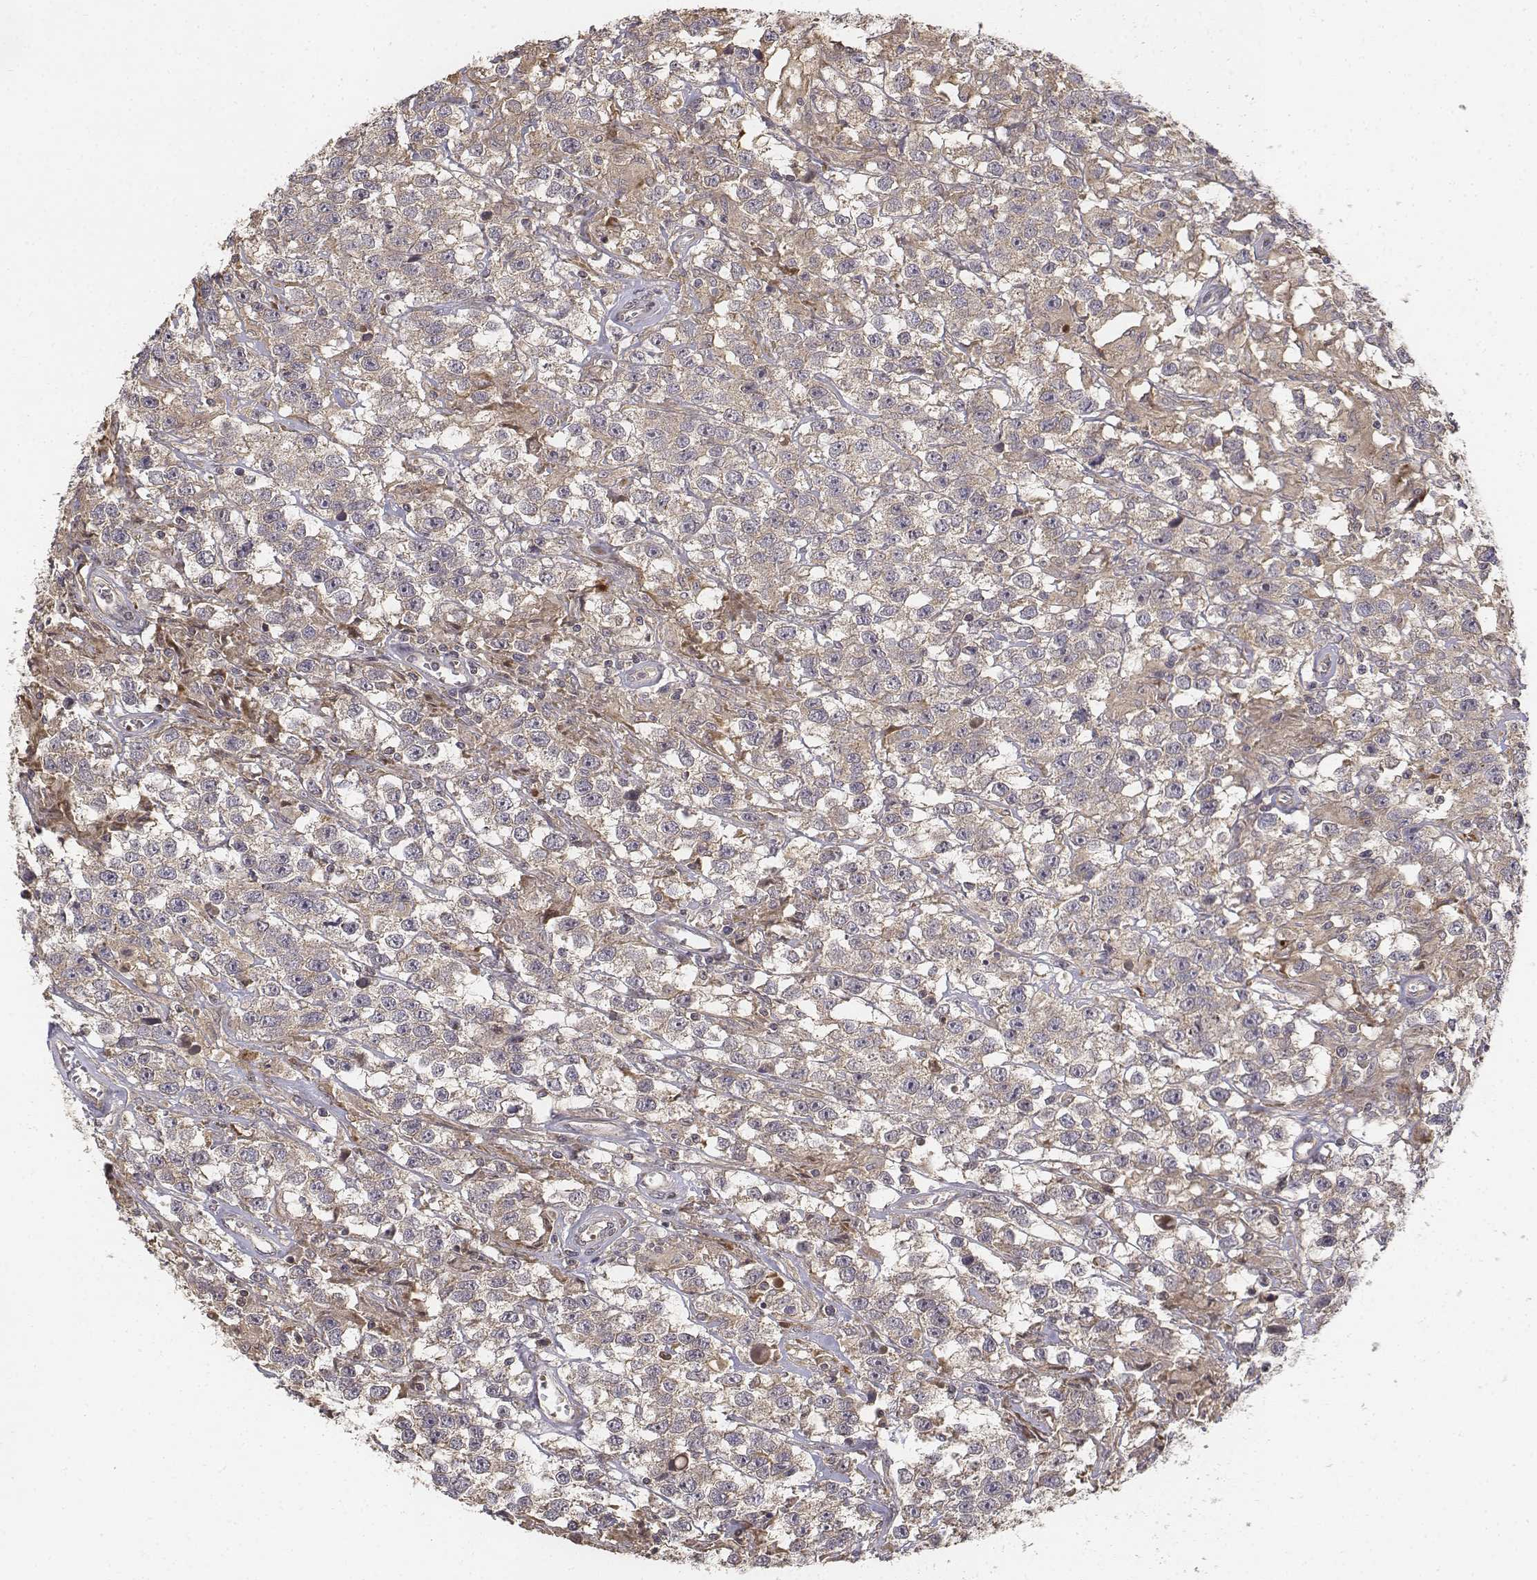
{"staining": {"intensity": "weak", "quantity": ">75%", "location": "cytoplasmic/membranous"}, "tissue": "testis cancer", "cell_type": "Tumor cells", "image_type": "cancer", "snomed": [{"axis": "morphology", "description": "Seminoma, NOS"}, {"axis": "topography", "description": "Testis"}], "caption": "Approximately >75% of tumor cells in testis cancer display weak cytoplasmic/membranous protein positivity as visualized by brown immunohistochemical staining.", "gene": "FBXO21", "patient": {"sex": "male", "age": 43}}